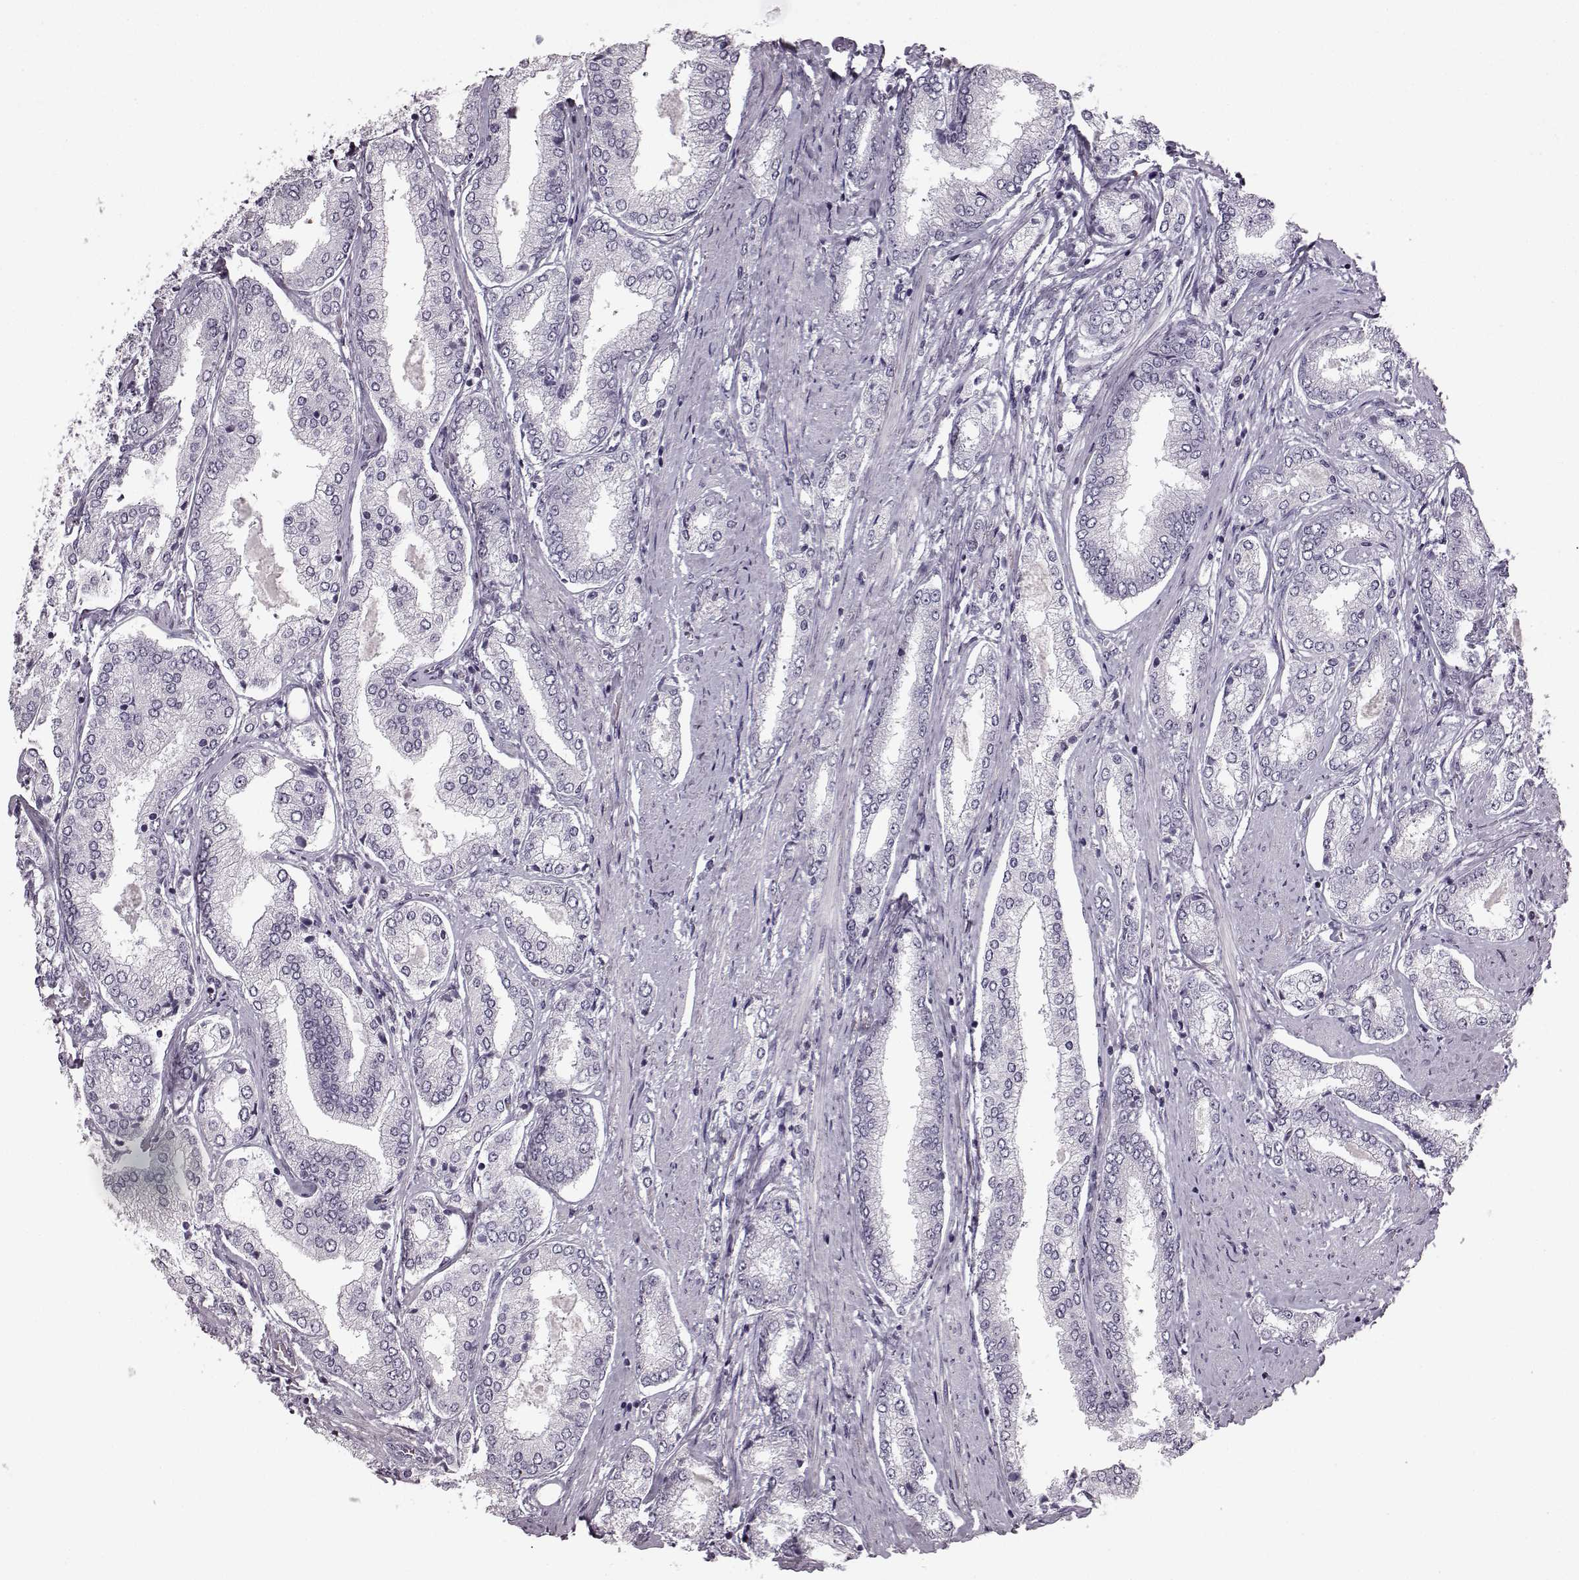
{"staining": {"intensity": "negative", "quantity": "none", "location": "none"}, "tissue": "prostate cancer", "cell_type": "Tumor cells", "image_type": "cancer", "snomed": [{"axis": "morphology", "description": "Adenocarcinoma, NOS"}, {"axis": "topography", "description": "Prostate"}], "caption": "DAB (3,3'-diaminobenzidine) immunohistochemical staining of prostate adenocarcinoma shows no significant positivity in tumor cells. Nuclei are stained in blue.", "gene": "SEMG2", "patient": {"sex": "male", "age": 63}}